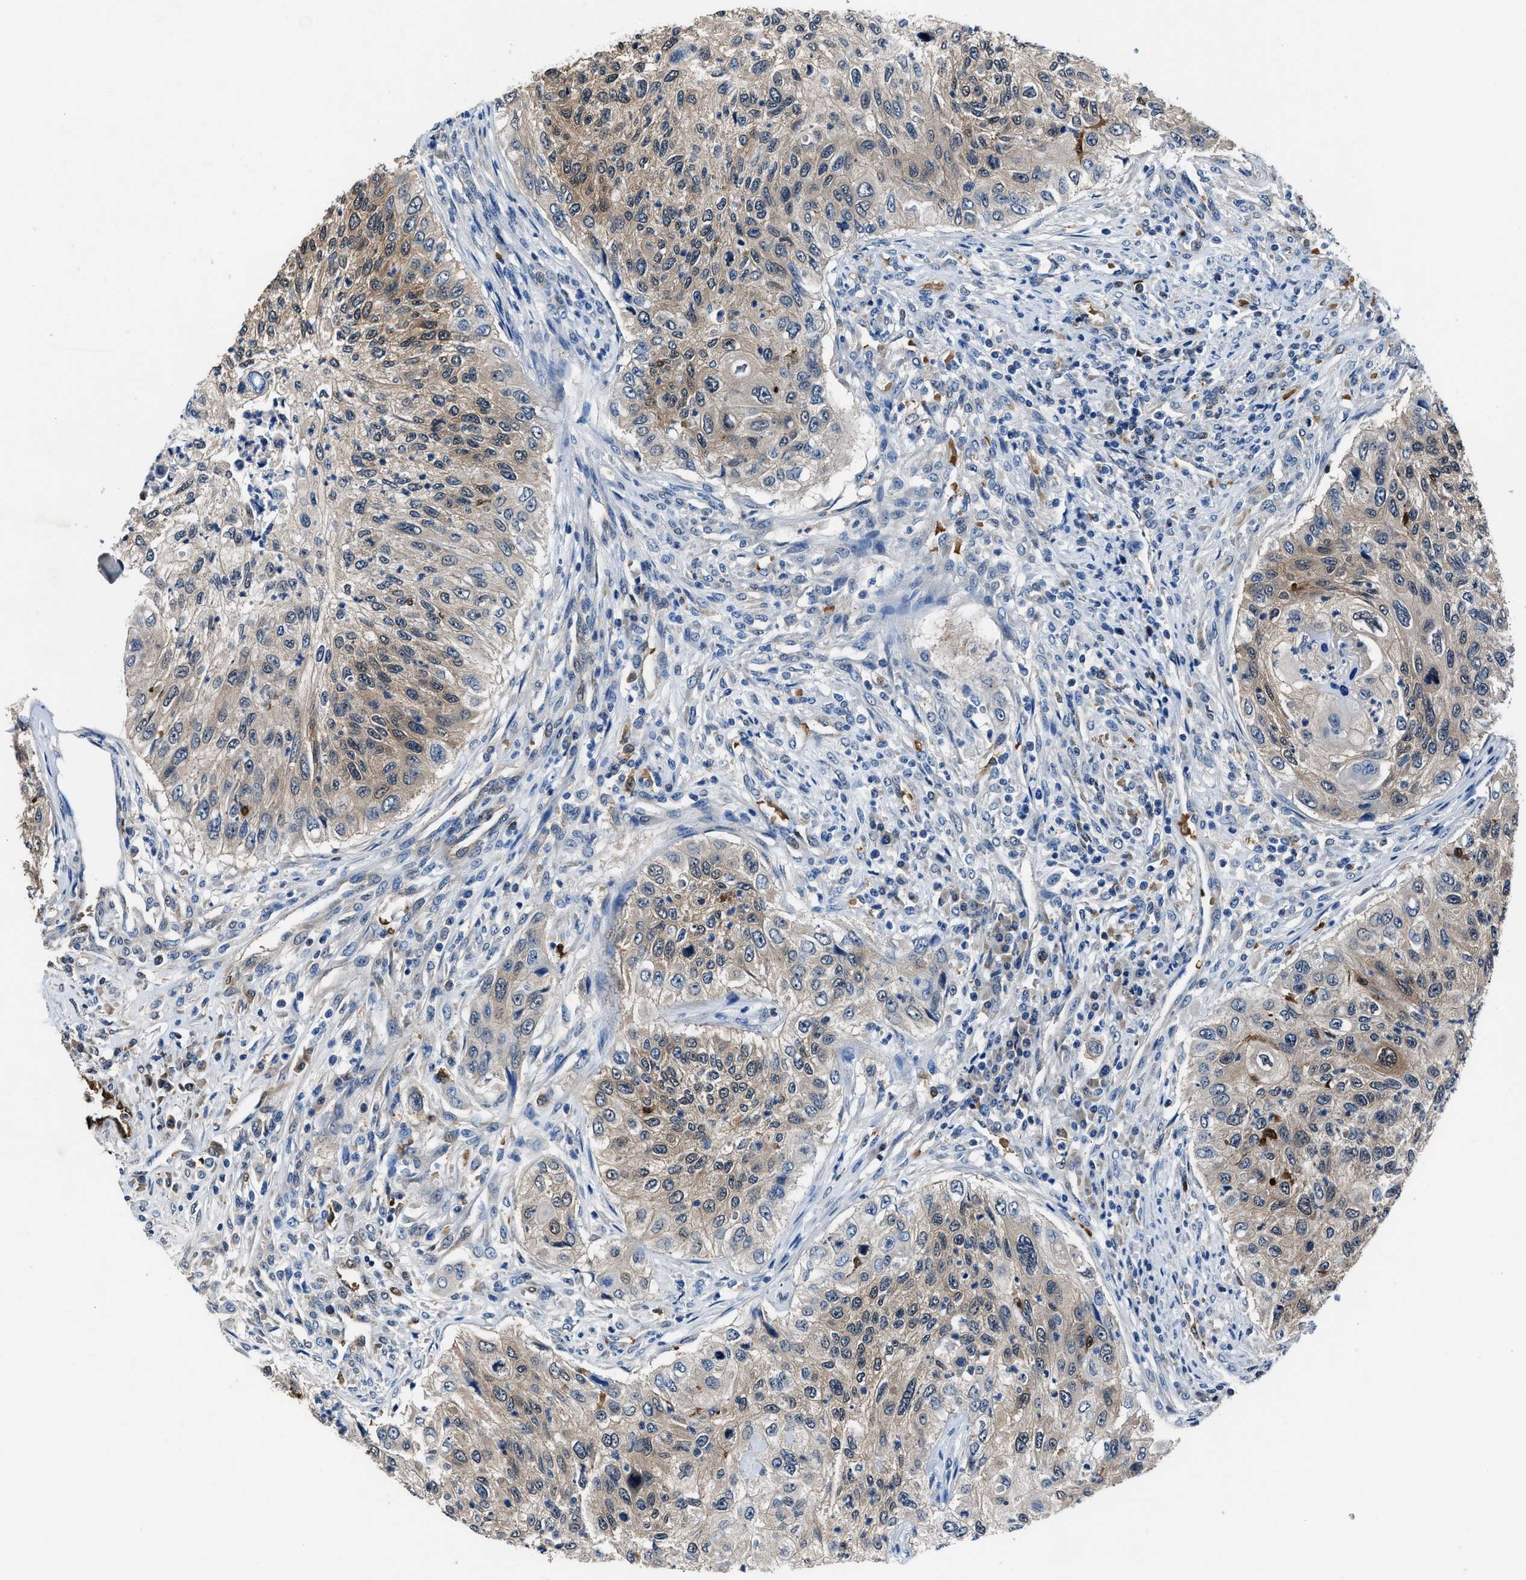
{"staining": {"intensity": "weak", "quantity": "25%-75%", "location": "cytoplasmic/membranous"}, "tissue": "urothelial cancer", "cell_type": "Tumor cells", "image_type": "cancer", "snomed": [{"axis": "morphology", "description": "Urothelial carcinoma, High grade"}, {"axis": "topography", "description": "Urinary bladder"}], "caption": "Urothelial carcinoma (high-grade) was stained to show a protein in brown. There is low levels of weak cytoplasmic/membranous expression in about 25%-75% of tumor cells.", "gene": "PPA1", "patient": {"sex": "female", "age": 60}}